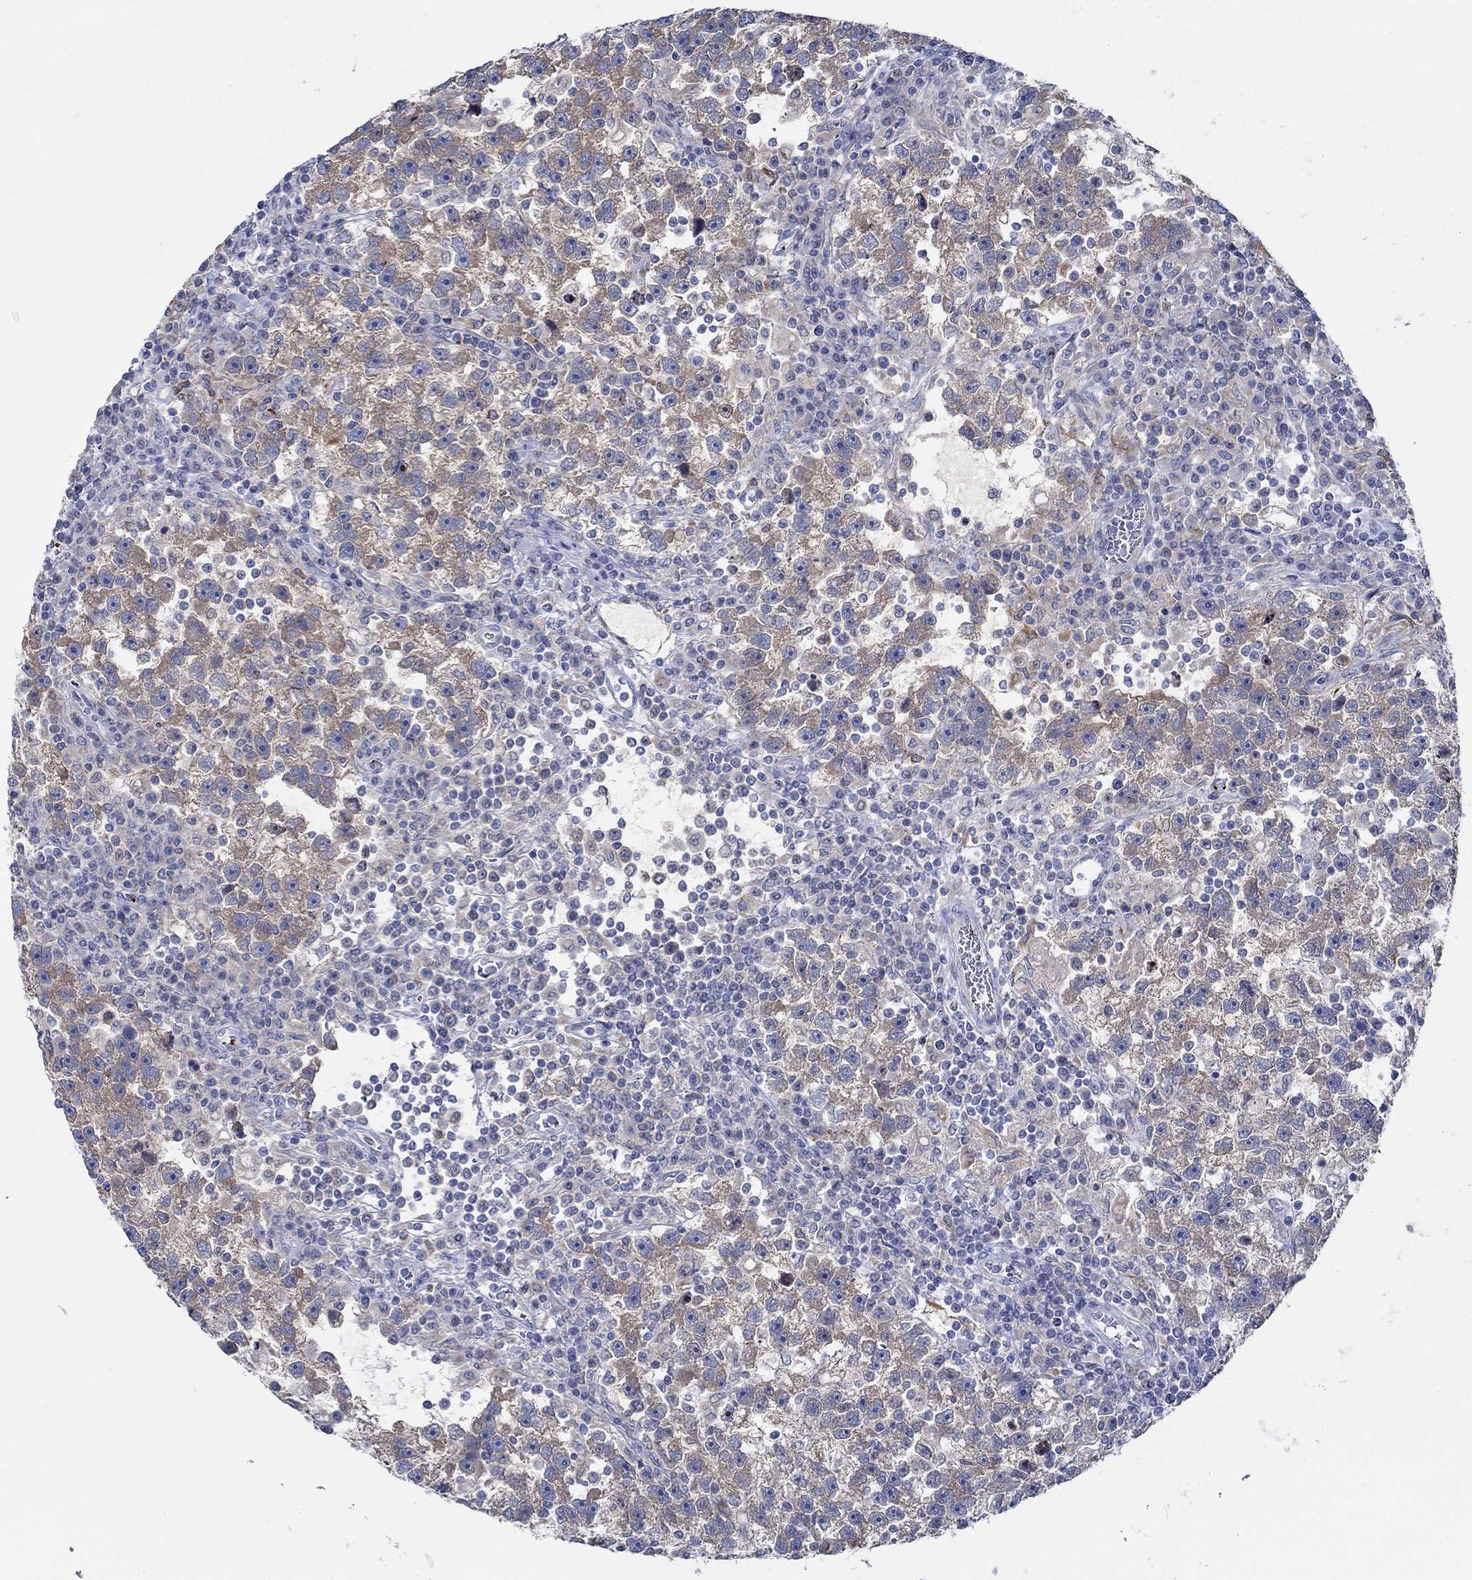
{"staining": {"intensity": "strong", "quantity": "25%-75%", "location": "cytoplasmic/membranous"}, "tissue": "testis cancer", "cell_type": "Tumor cells", "image_type": "cancer", "snomed": [{"axis": "morphology", "description": "Seminoma, NOS"}, {"axis": "topography", "description": "Testis"}], "caption": "Approximately 25%-75% of tumor cells in testis cancer reveal strong cytoplasmic/membranous protein staining as visualized by brown immunohistochemical staining.", "gene": "SLC27A3", "patient": {"sex": "male", "age": 47}}